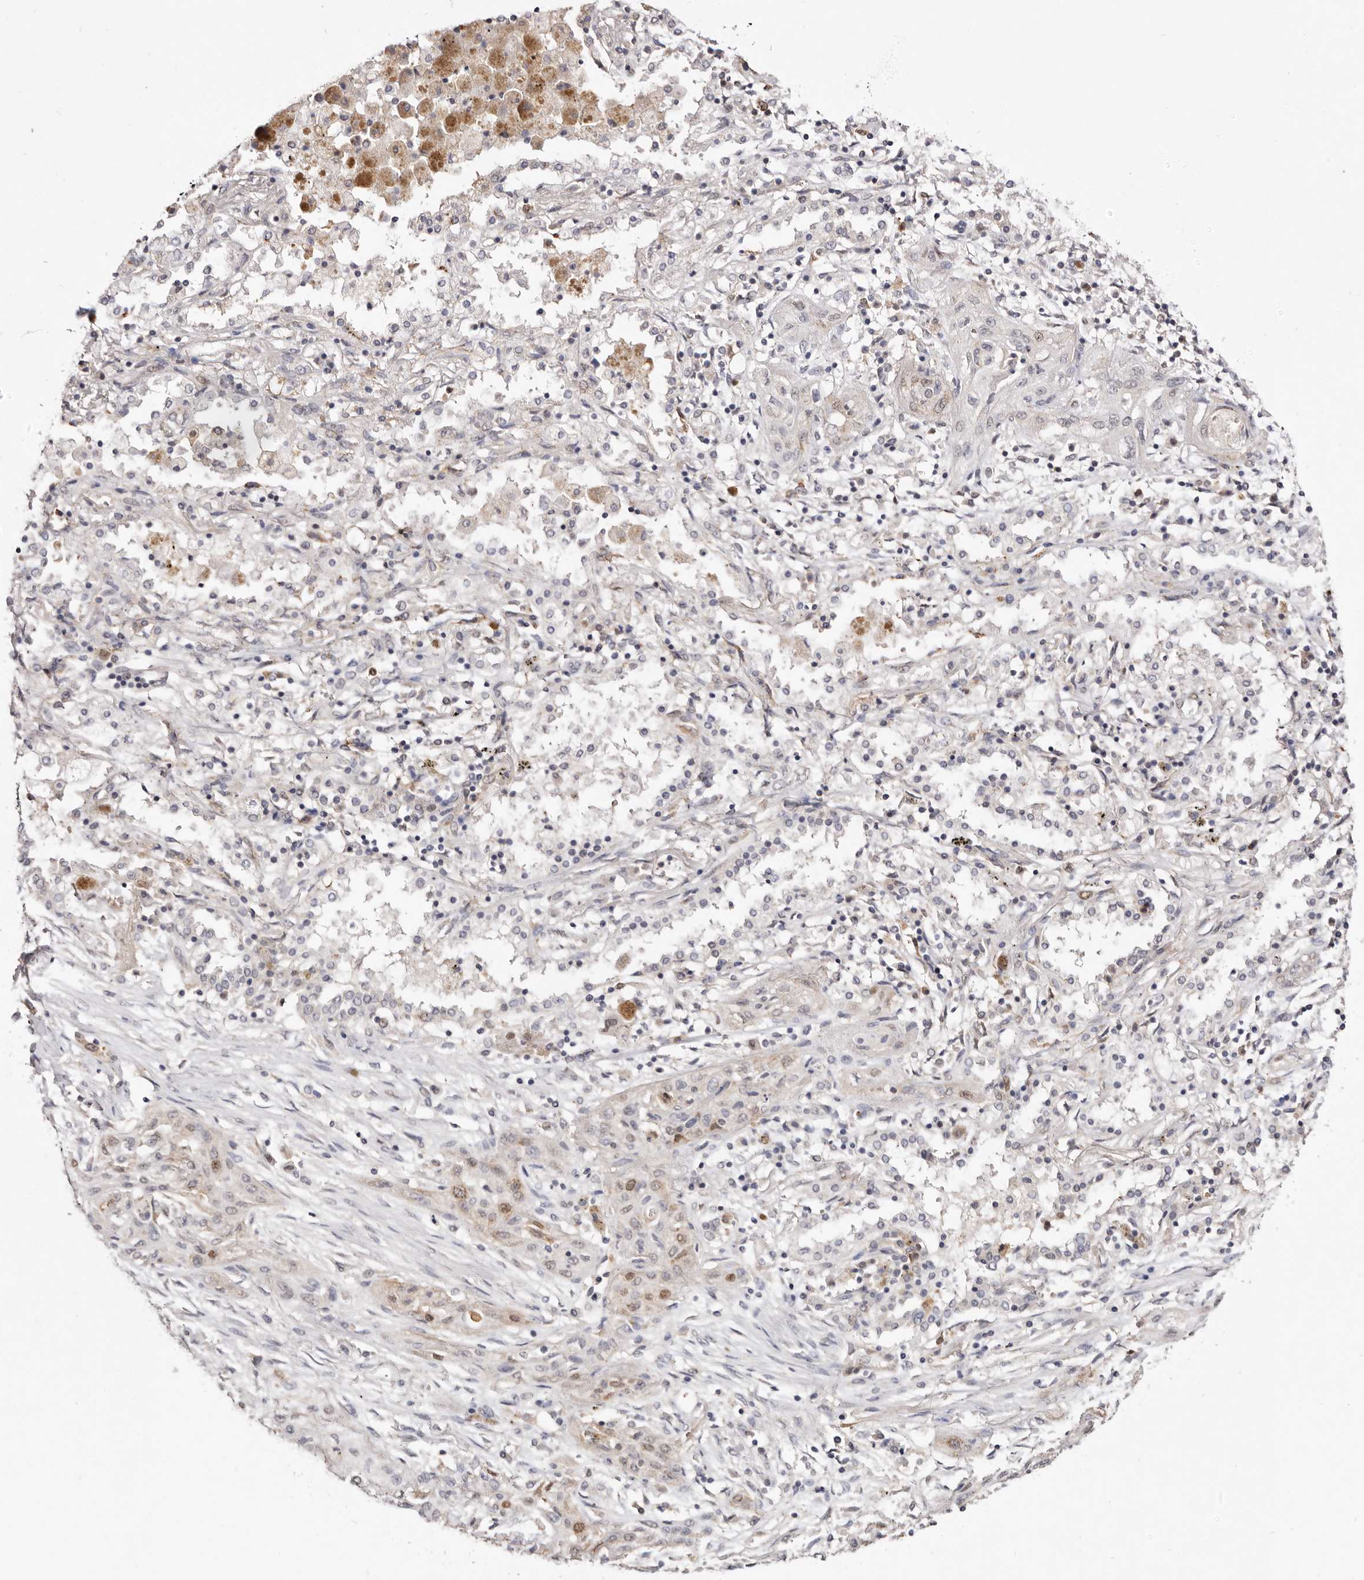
{"staining": {"intensity": "moderate", "quantity": "<25%", "location": "nuclear"}, "tissue": "lung cancer", "cell_type": "Tumor cells", "image_type": "cancer", "snomed": [{"axis": "morphology", "description": "Squamous cell carcinoma, NOS"}, {"axis": "topography", "description": "Lung"}], "caption": "Human squamous cell carcinoma (lung) stained with a brown dye demonstrates moderate nuclear positive expression in about <25% of tumor cells.", "gene": "NOTCH1", "patient": {"sex": "female", "age": 47}}